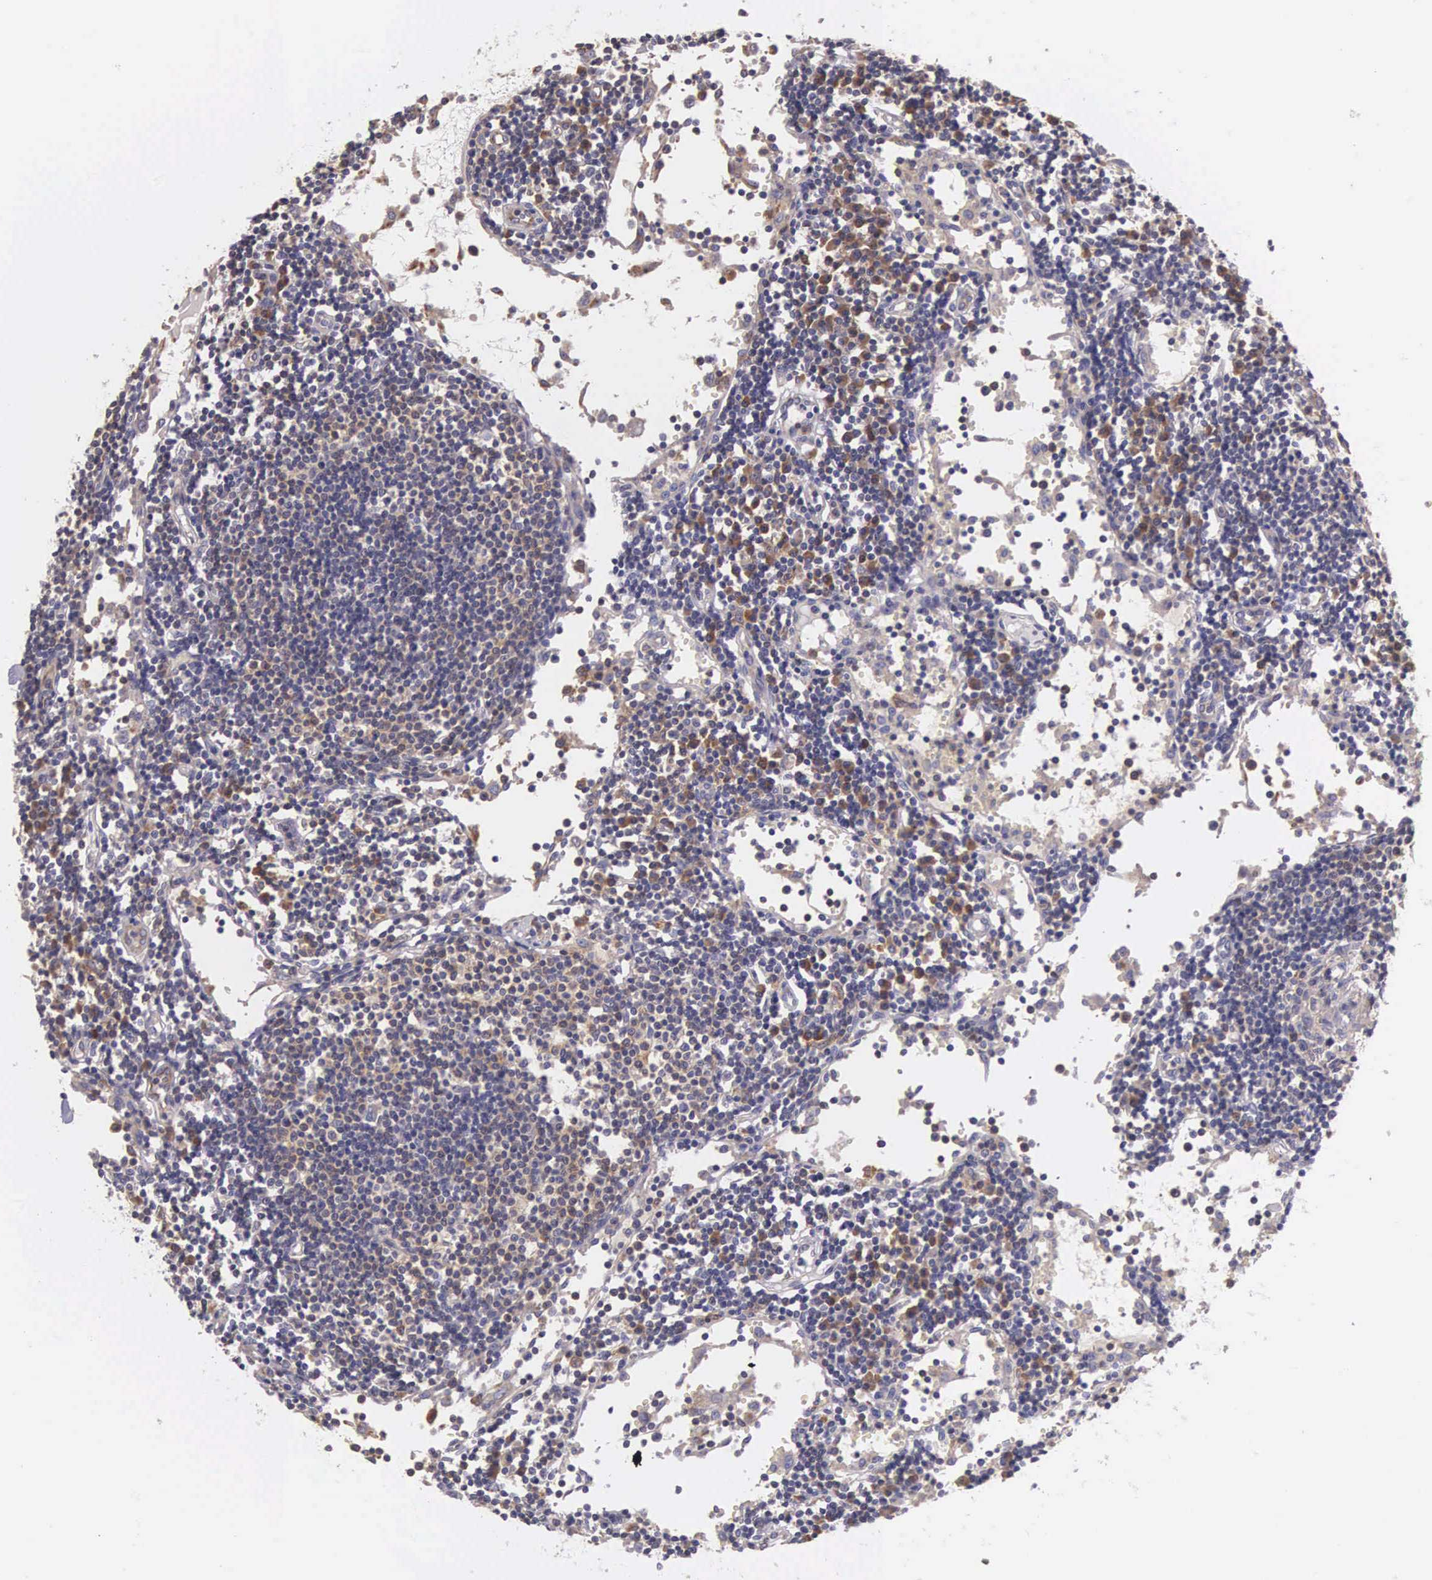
{"staining": {"intensity": "negative", "quantity": "none", "location": "none"}, "tissue": "lymph node", "cell_type": "Germinal center cells", "image_type": "normal", "snomed": [{"axis": "morphology", "description": "Normal tissue, NOS"}, {"axis": "topography", "description": "Lymph node"}], "caption": "A high-resolution histopathology image shows IHC staining of unremarkable lymph node, which demonstrates no significant staining in germinal center cells. Brightfield microscopy of immunohistochemistry (IHC) stained with DAB (brown) and hematoxylin (blue), captured at high magnification.", "gene": "OSBPL3", "patient": {"sex": "female", "age": 55}}